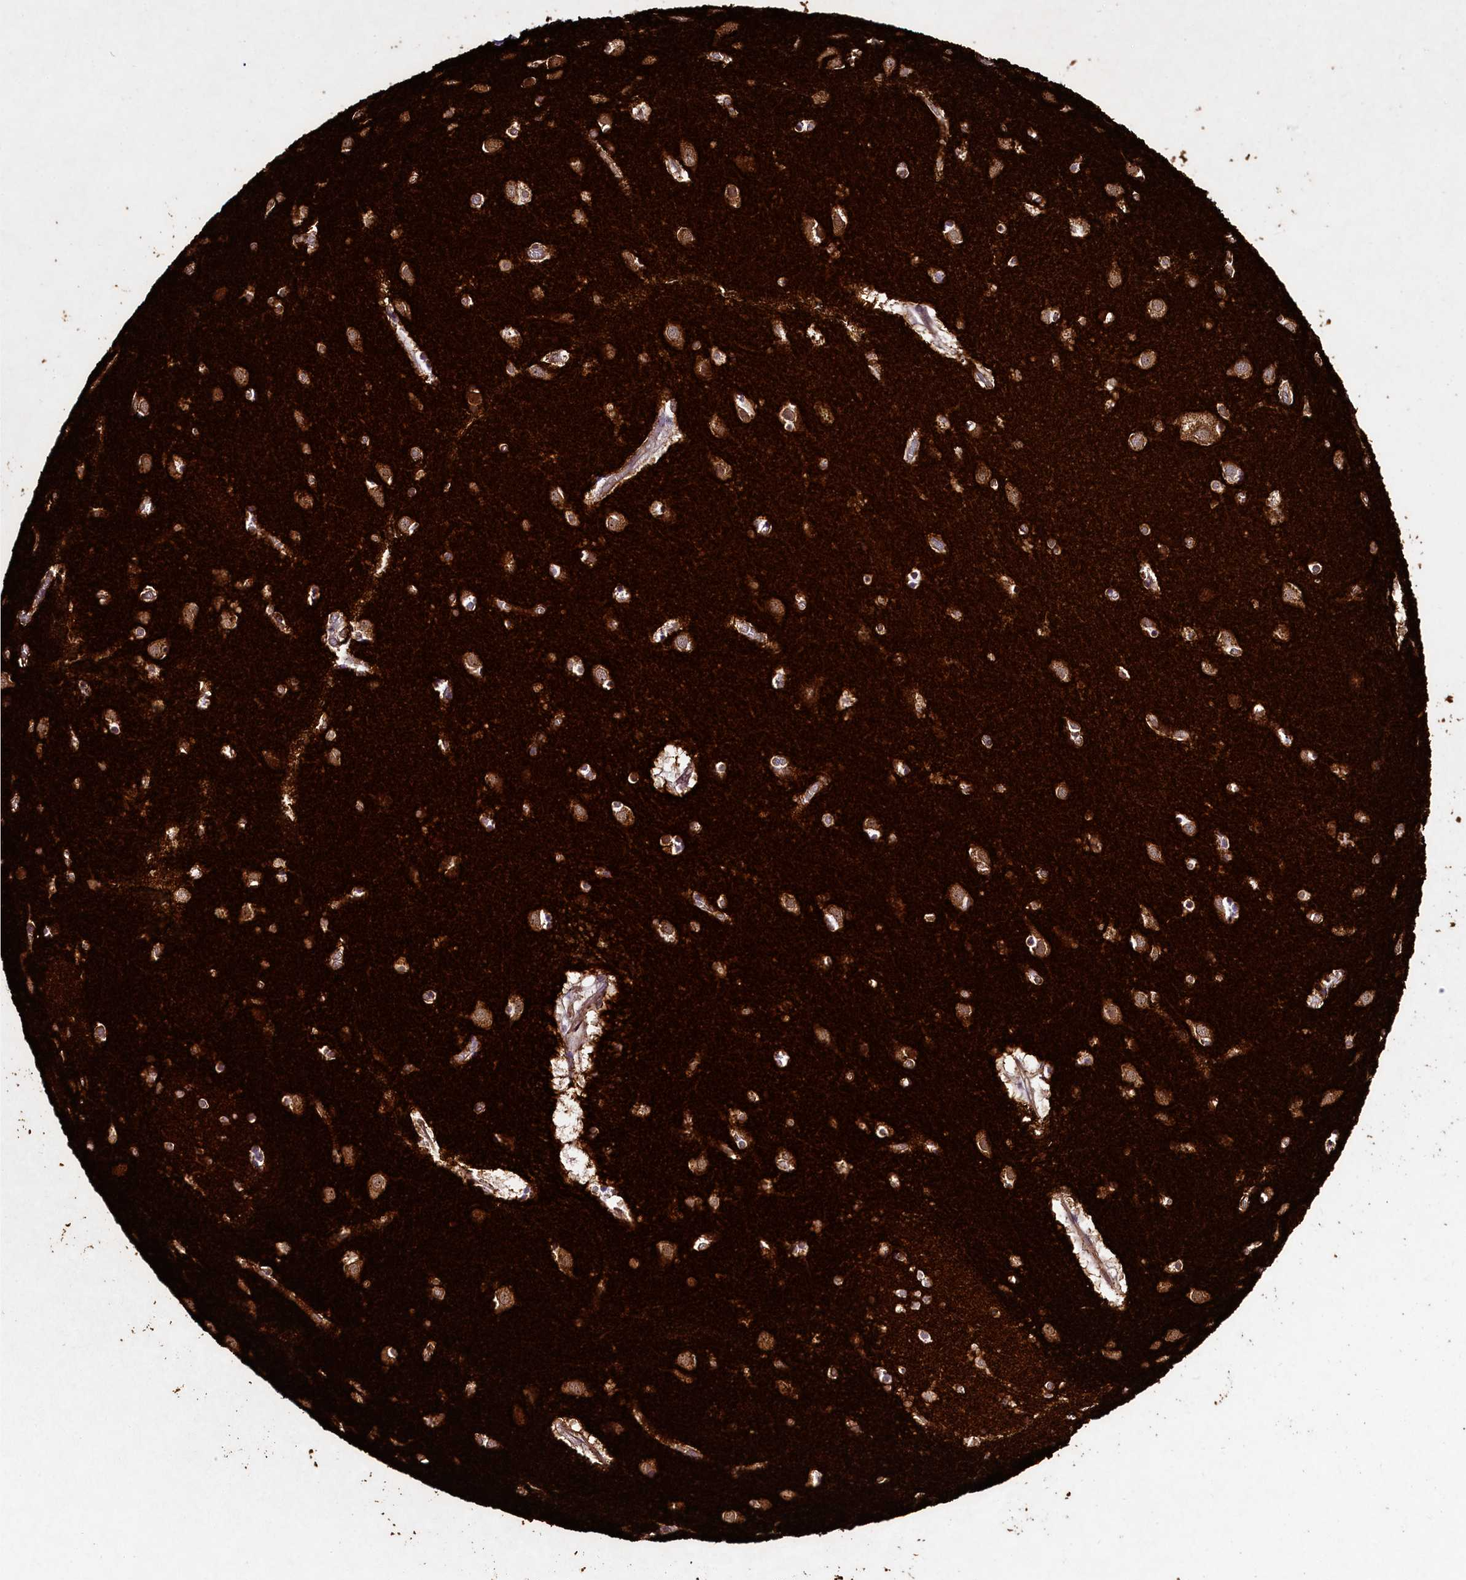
{"staining": {"intensity": "strong", "quantity": ">75%", "location": "cytoplasmic/membranous"}, "tissue": "caudate", "cell_type": "Glial cells", "image_type": "normal", "snomed": [{"axis": "morphology", "description": "Normal tissue, NOS"}, {"axis": "topography", "description": "Lateral ventricle wall"}], "caption": "Brown immunohistochemical staining in normal human caudate shows strong cytoplasmic/membranous staining in approximately >75% of glial cells.", "gene": "STXBP1", "patient": {"sex": "male", "age": 70}}